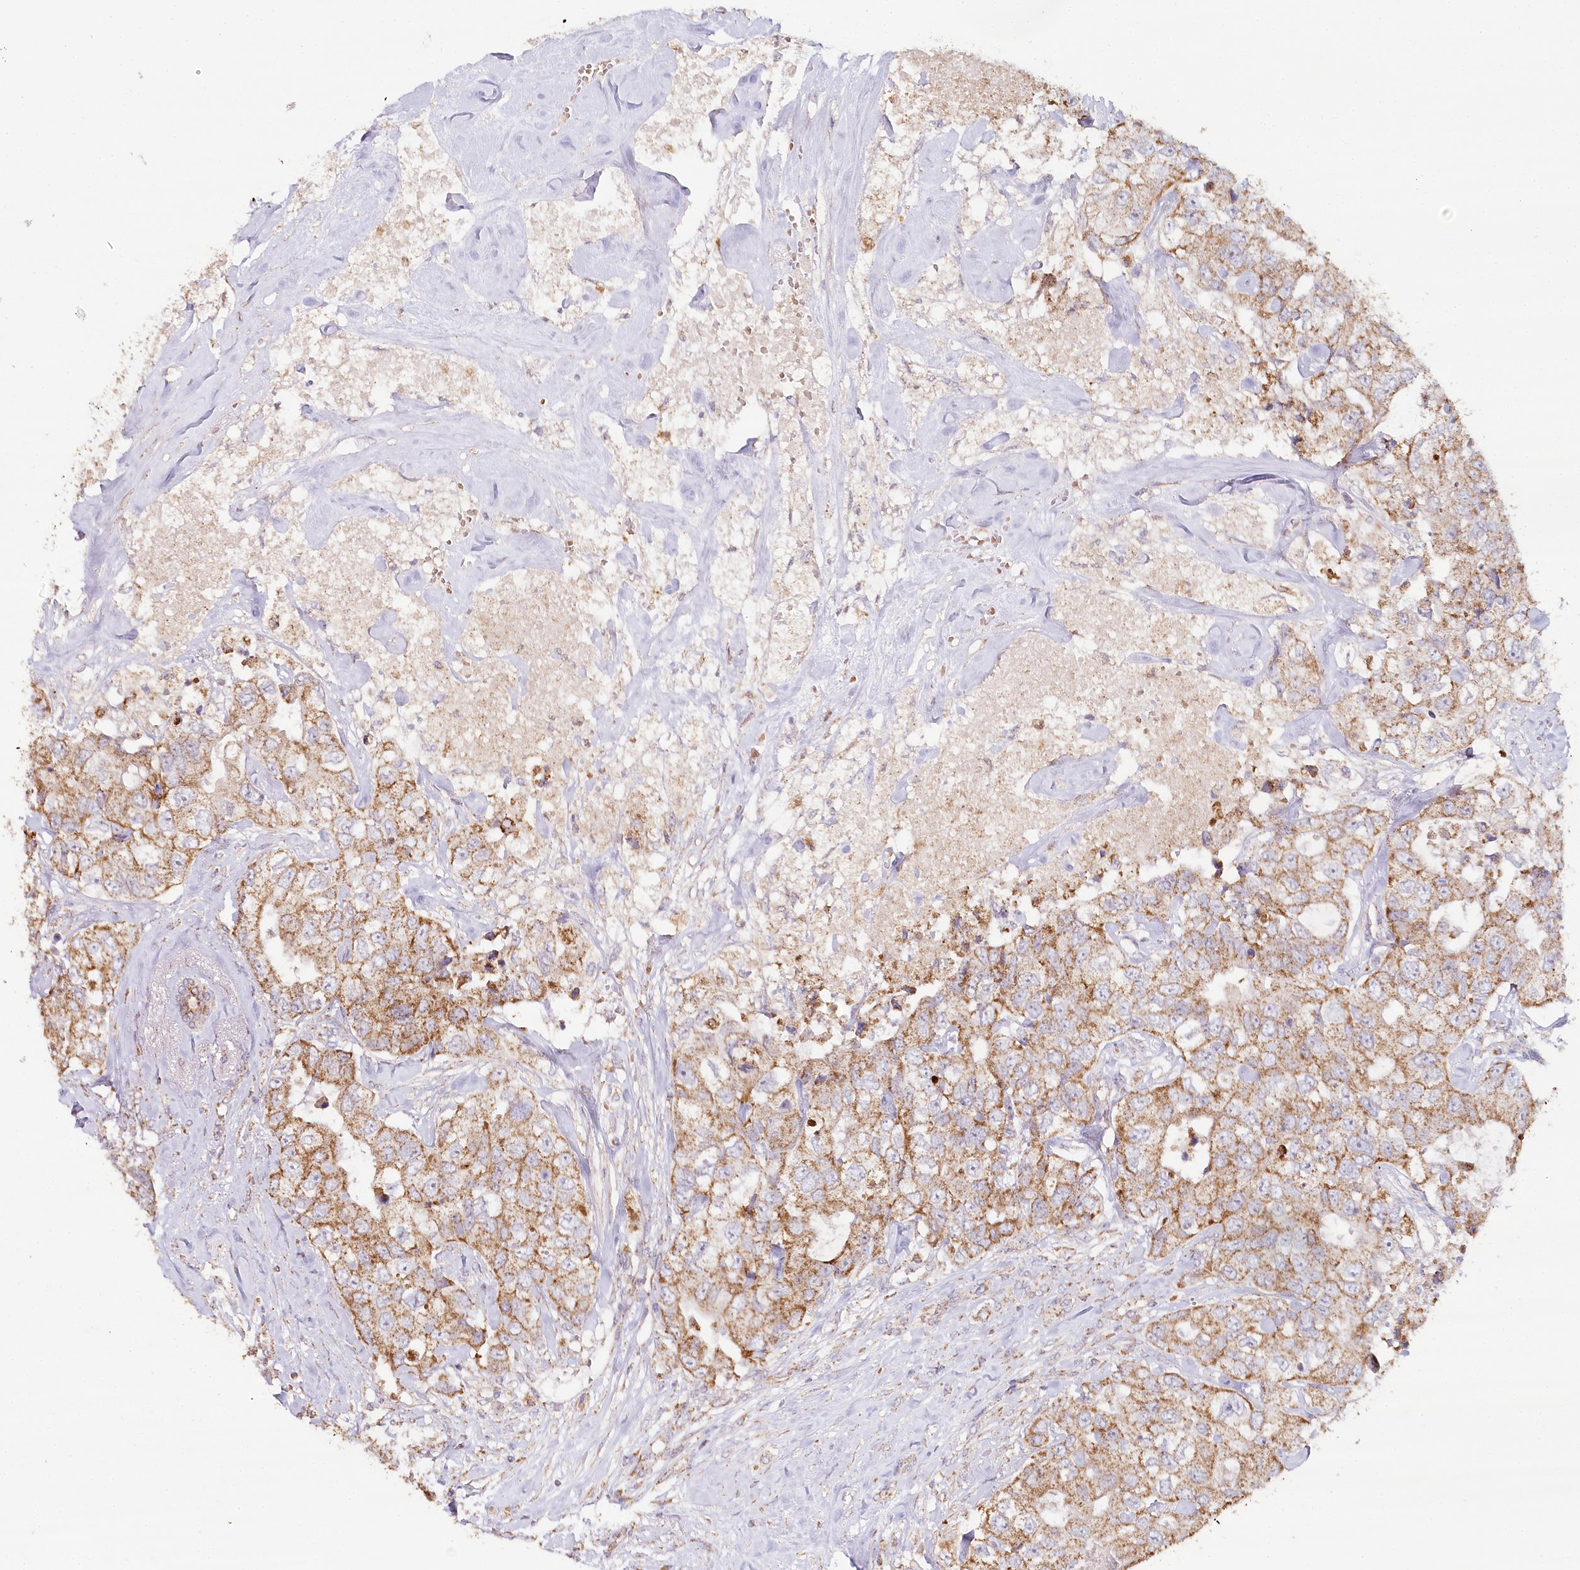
{"staining": {"intensity": "moderate", "quantity": ">75%", "location": "cytoplasmic/membranous"}, "tissue": "breast cancer", "cell_type": "Tumor cells", "image_type": "cancer", "snomed": [{"axis": "morphology", "description": "Duct carcinoma"}, {"axis": "topography", "description": "Breast"}], "caption": "Immunohistochemical staining of human breast cancer (infiltrating ductal carcinoma) demonstrates medium levels of moderate cytoplasmic/membranous expression in approximately >75% of tumor cells. (IHC, brightfield microscopy, high magnification).", "gene": "MMP25", "patient": {"sex": "female", "age": 62}}